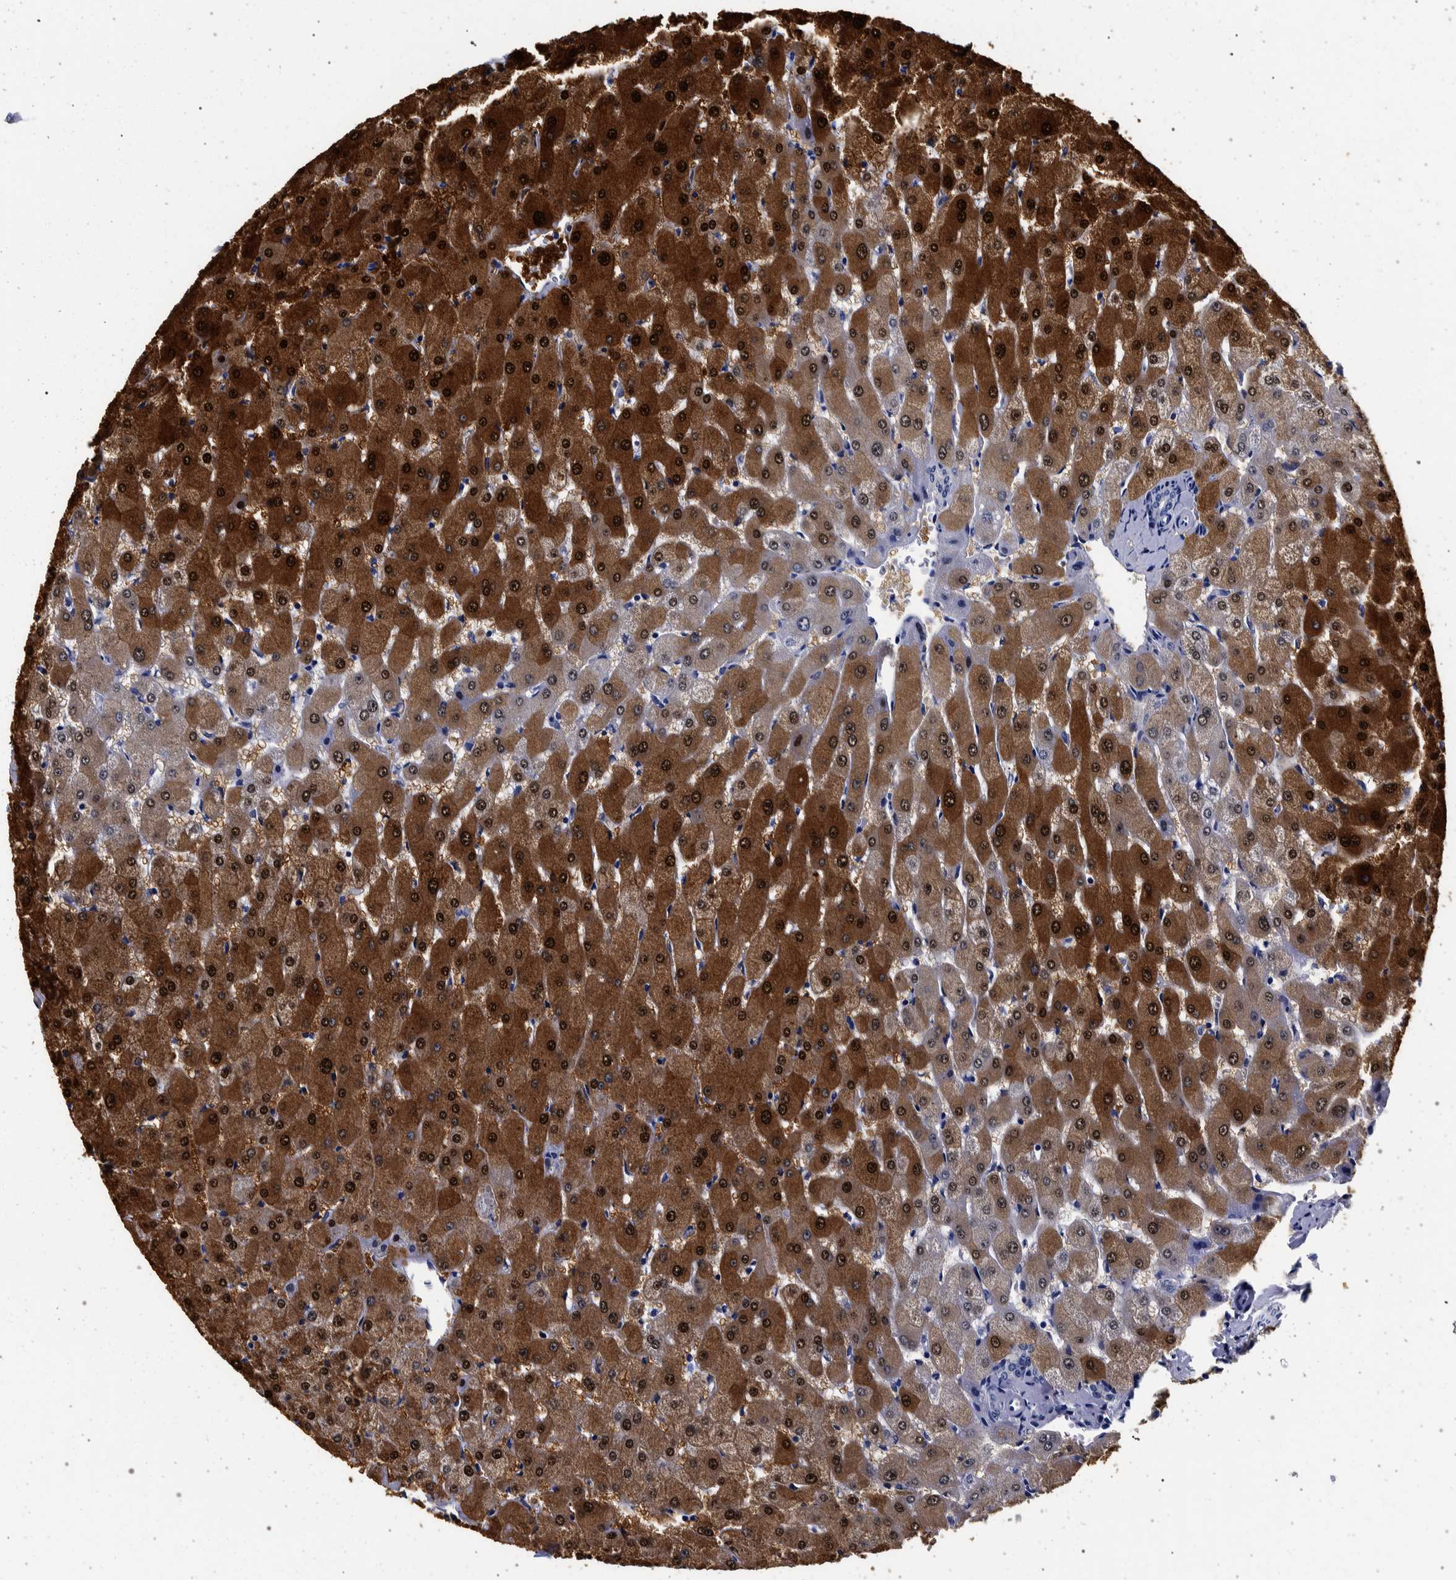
{"staining": {"intensity": "negative", "quantity": "none", "location": "none"}, "tissue": "liver", "cell_type": "Cholangiocytes", "image_type": "normal", "snomed": [{"axis": "morphology", "description": "Normal tissue, NOS"}, {"axis": "topography", "description": "Liver"}], "caption": "Cholangiocytes show no significant staining in unremarkable liver.", "gene": "NIBAN2", "patient": {"sex": "female", "age": 63}}